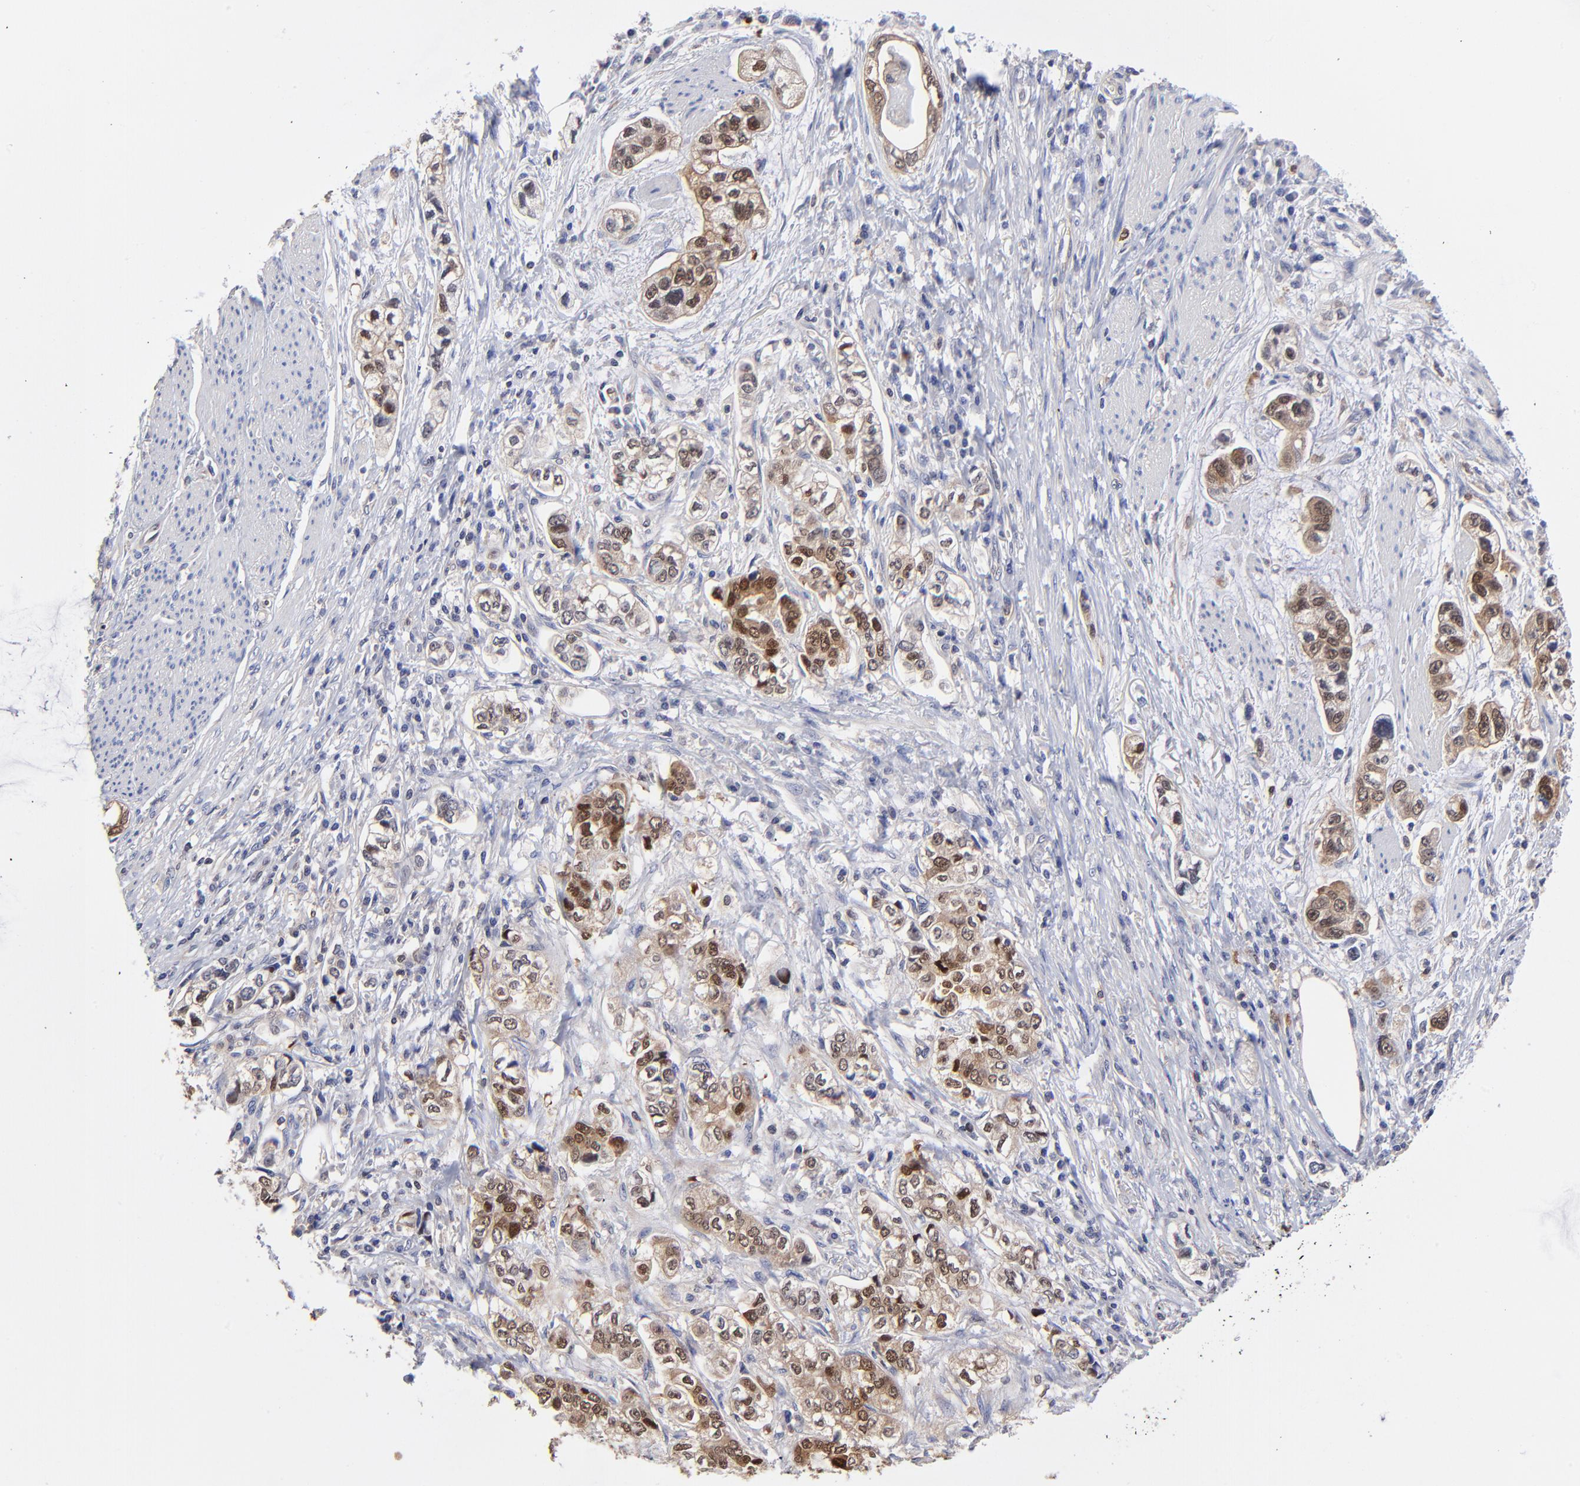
{"staining": {"intensity": "moderate", "quantity": ">75%", "location": "cytoplasmic/membranous,nuclear"}, "tissue": "stomach cancer", "cell_type": "Tumor cells", "image_type": "cancer", "snomed": [{"axis": "morphology", "description": "Adenocarcinoma, NOS"}, {"axis": "topography", "description": "Stomach, lower"}], "caption": "Stomach cancer (adenocarcinoma) was stained to show a protein in brown. There is medium levels of moderate cytoplasmic/membranous and nuclear positivity in approximately >75% of tumor cells.", "gene": "DCTPP1", "patient": {"sex": "female", "age": 93}}